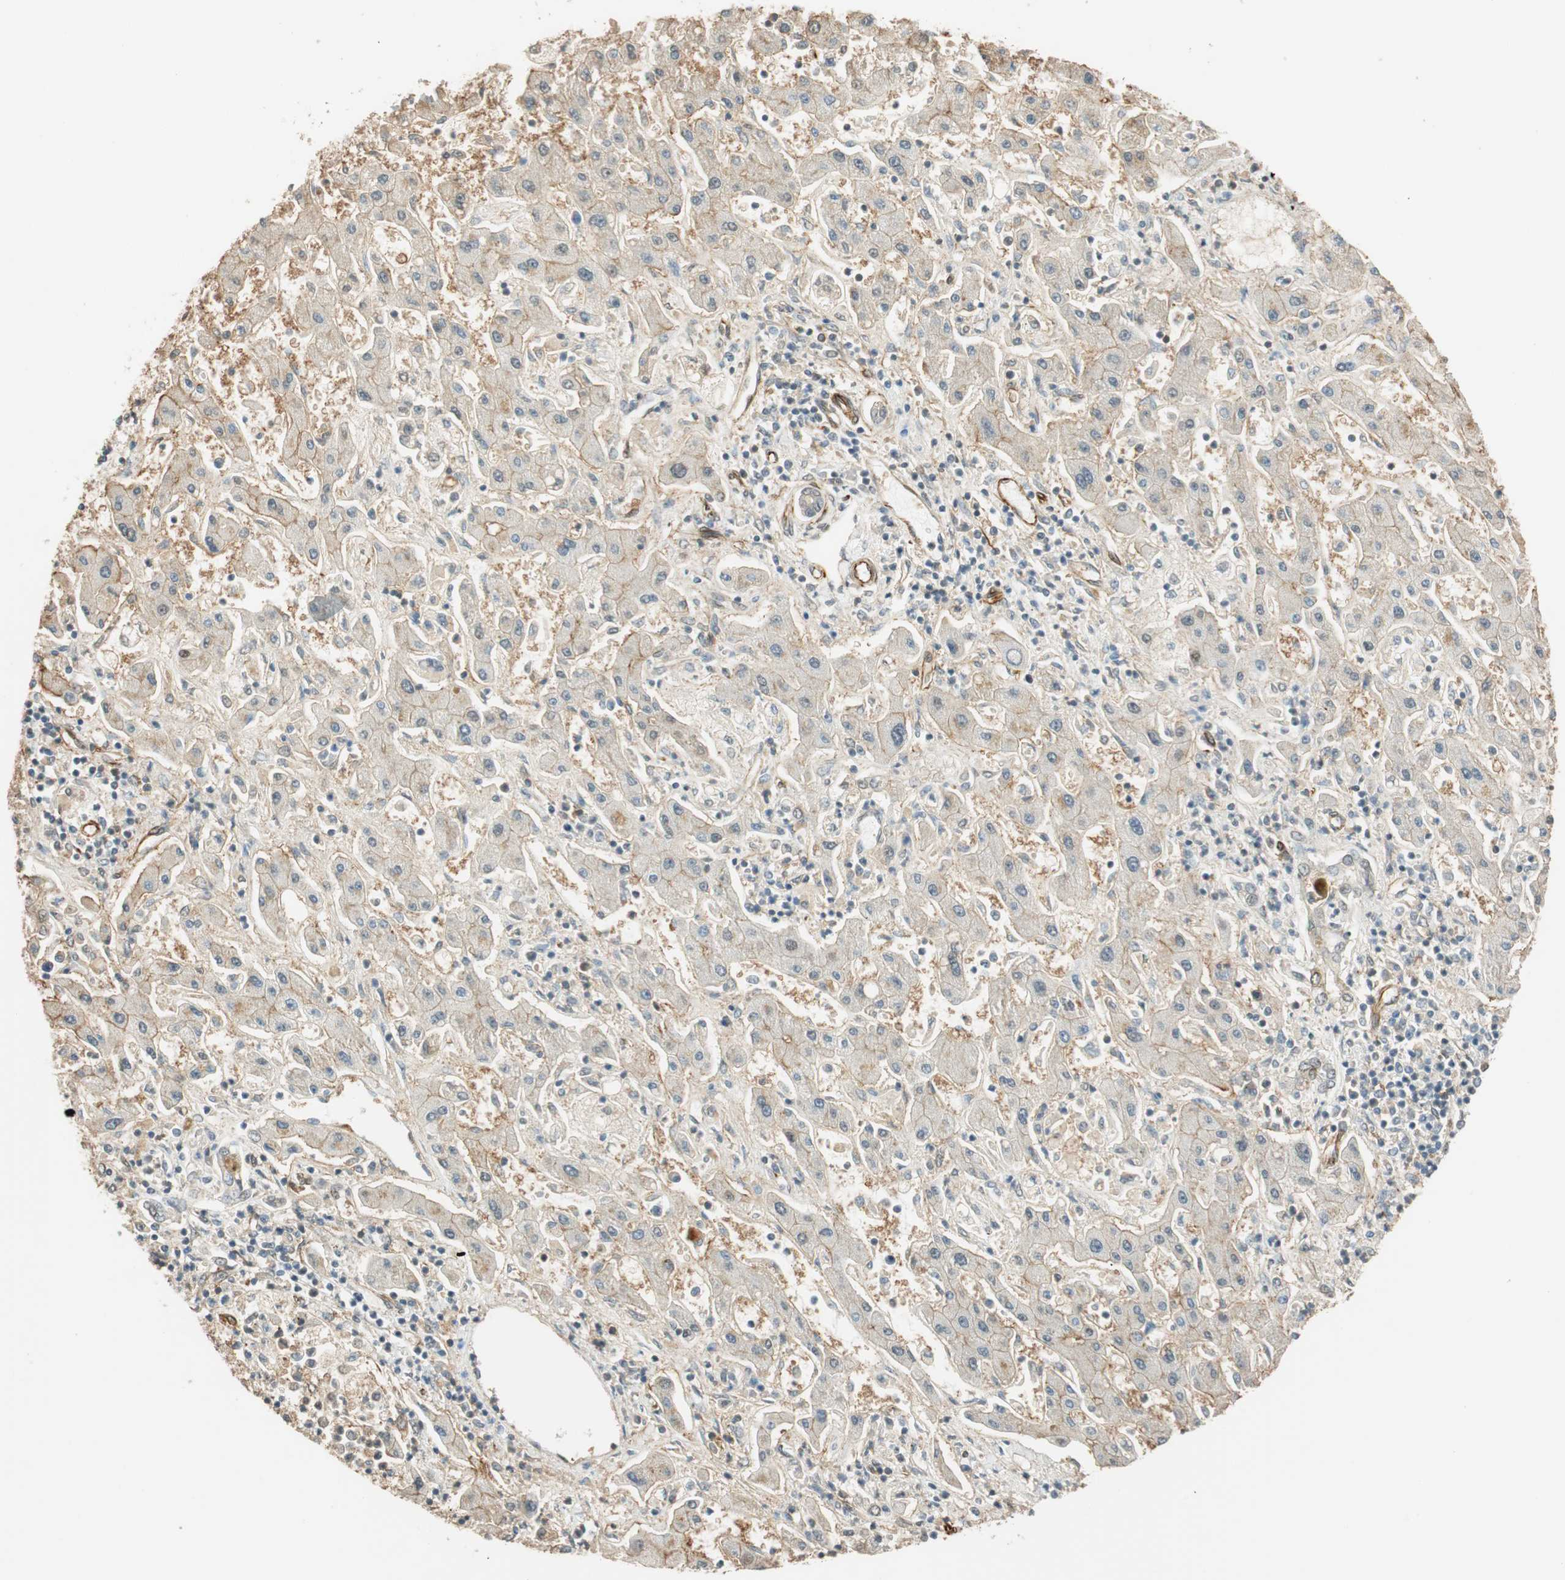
{"staining": {"intensity": "negative", "quantity": "none", "location": "none"}, "tissue": "liver cancer", "cell_type": "Tumor cells", "image_type": "cancer", "snomed": [{"axis": "morphology", "description": "Cholangiocarcinoma"}, {"axis": "topography", "description": "Liver"}], "caption": "This is a histopathology image of immunohistochemistry staining of liver cancer, which shows no expression in tumor cells.", "gene": "NES", "patient": {"sex": "male", "age": 50}}